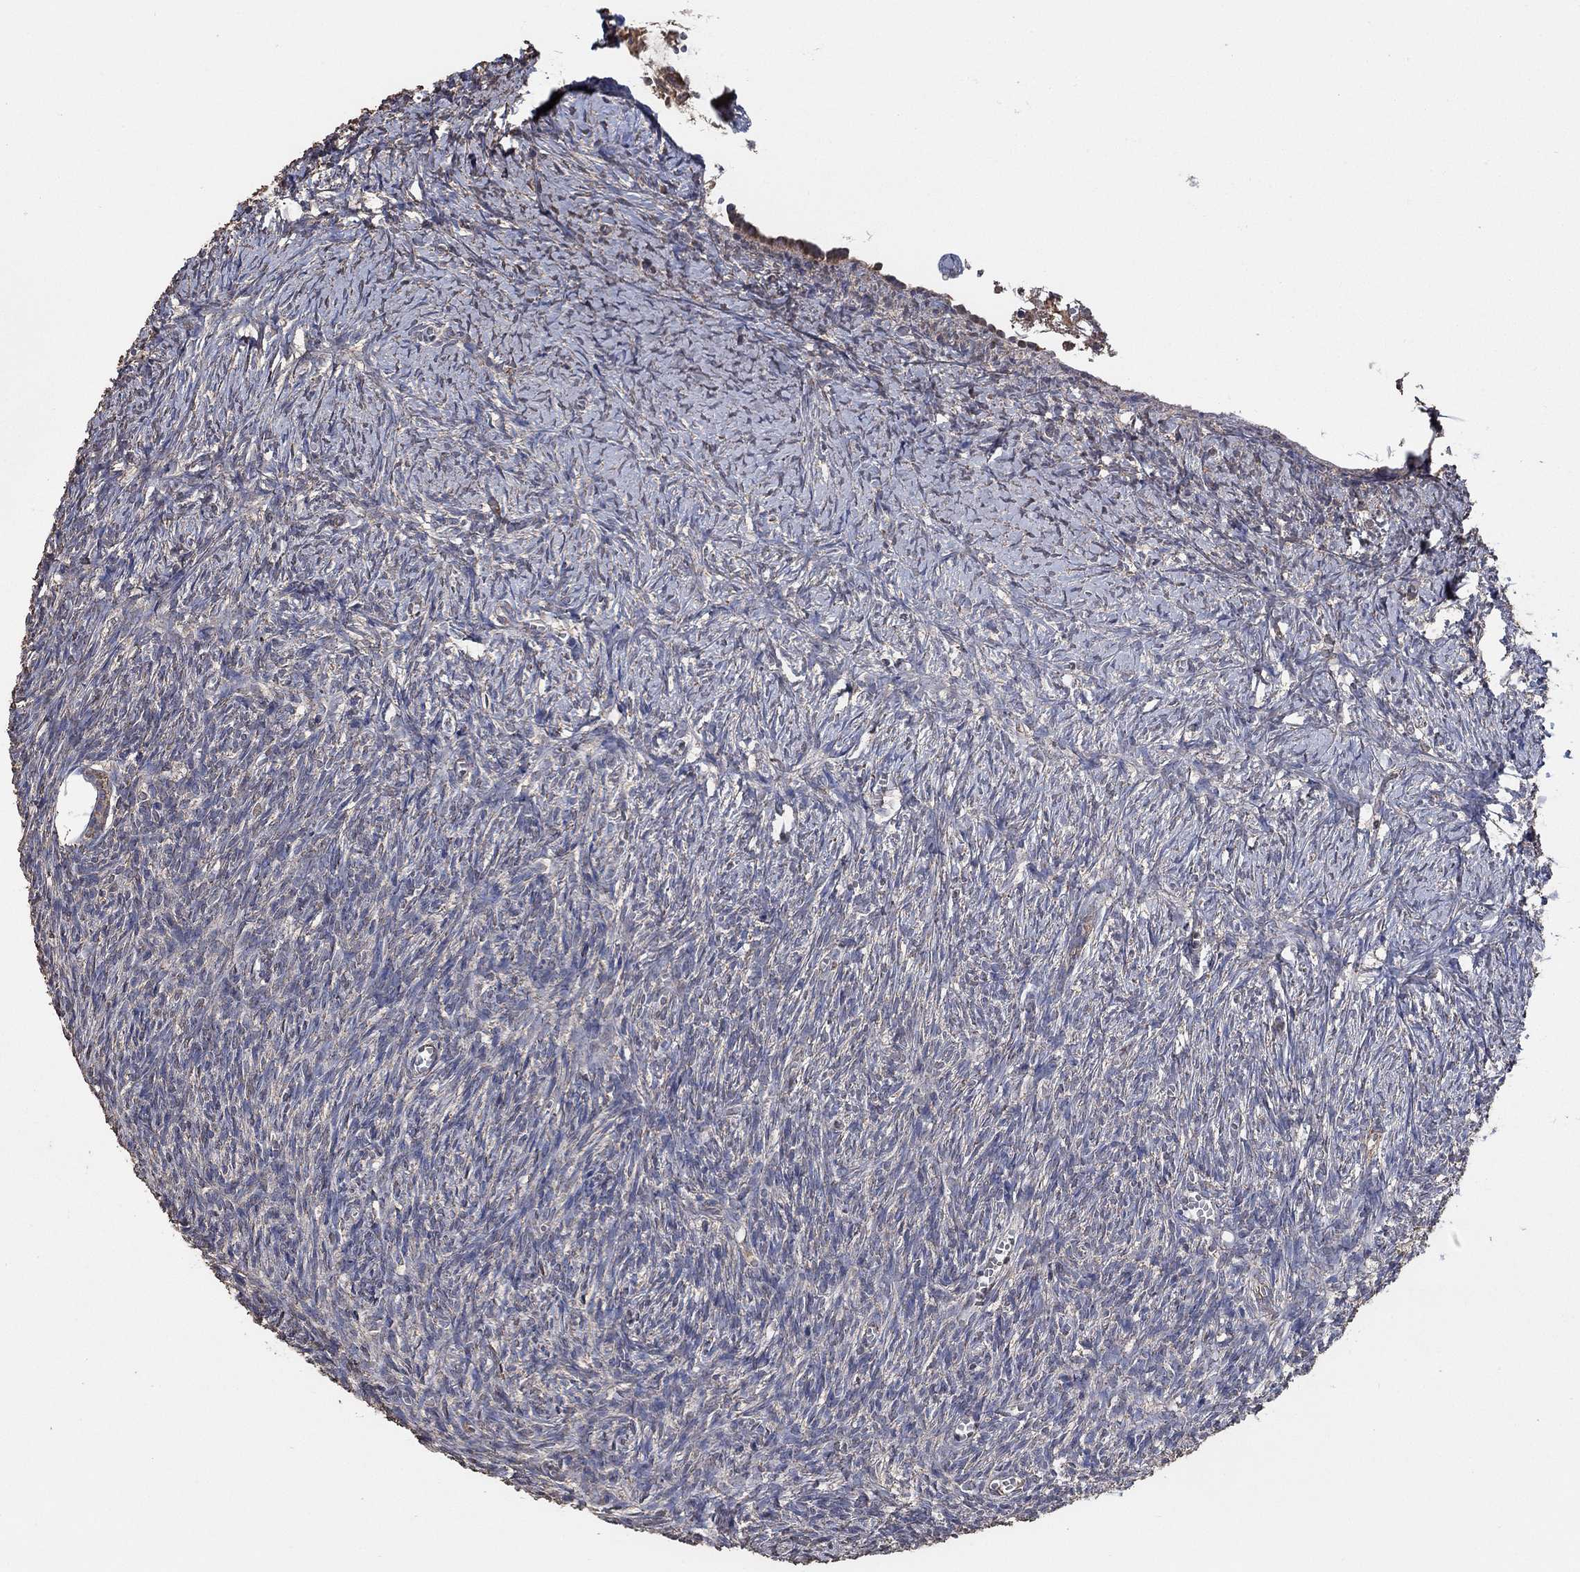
{"staining": {"intensity": "moderate", "quantity": "<25%", "location": "cytoplasmic/membranous"}, "tissue": "ovary", "cell_type": "Follicle cells", "image_type": "normal", "snomed": [{"axis": "morphology", "description": "Normal tissue, NOS"}, {"axis": "topography", "description": "Ovary"}], "caption": "Immunohistochemical staining of unremarkable ovary reveals <25% levels of moderate cytoplasmic/membranous protein staining in approximately <25% of follicle cells.", "gene": "MRPS24", "patient": {"sex": "female", "age": 43}}